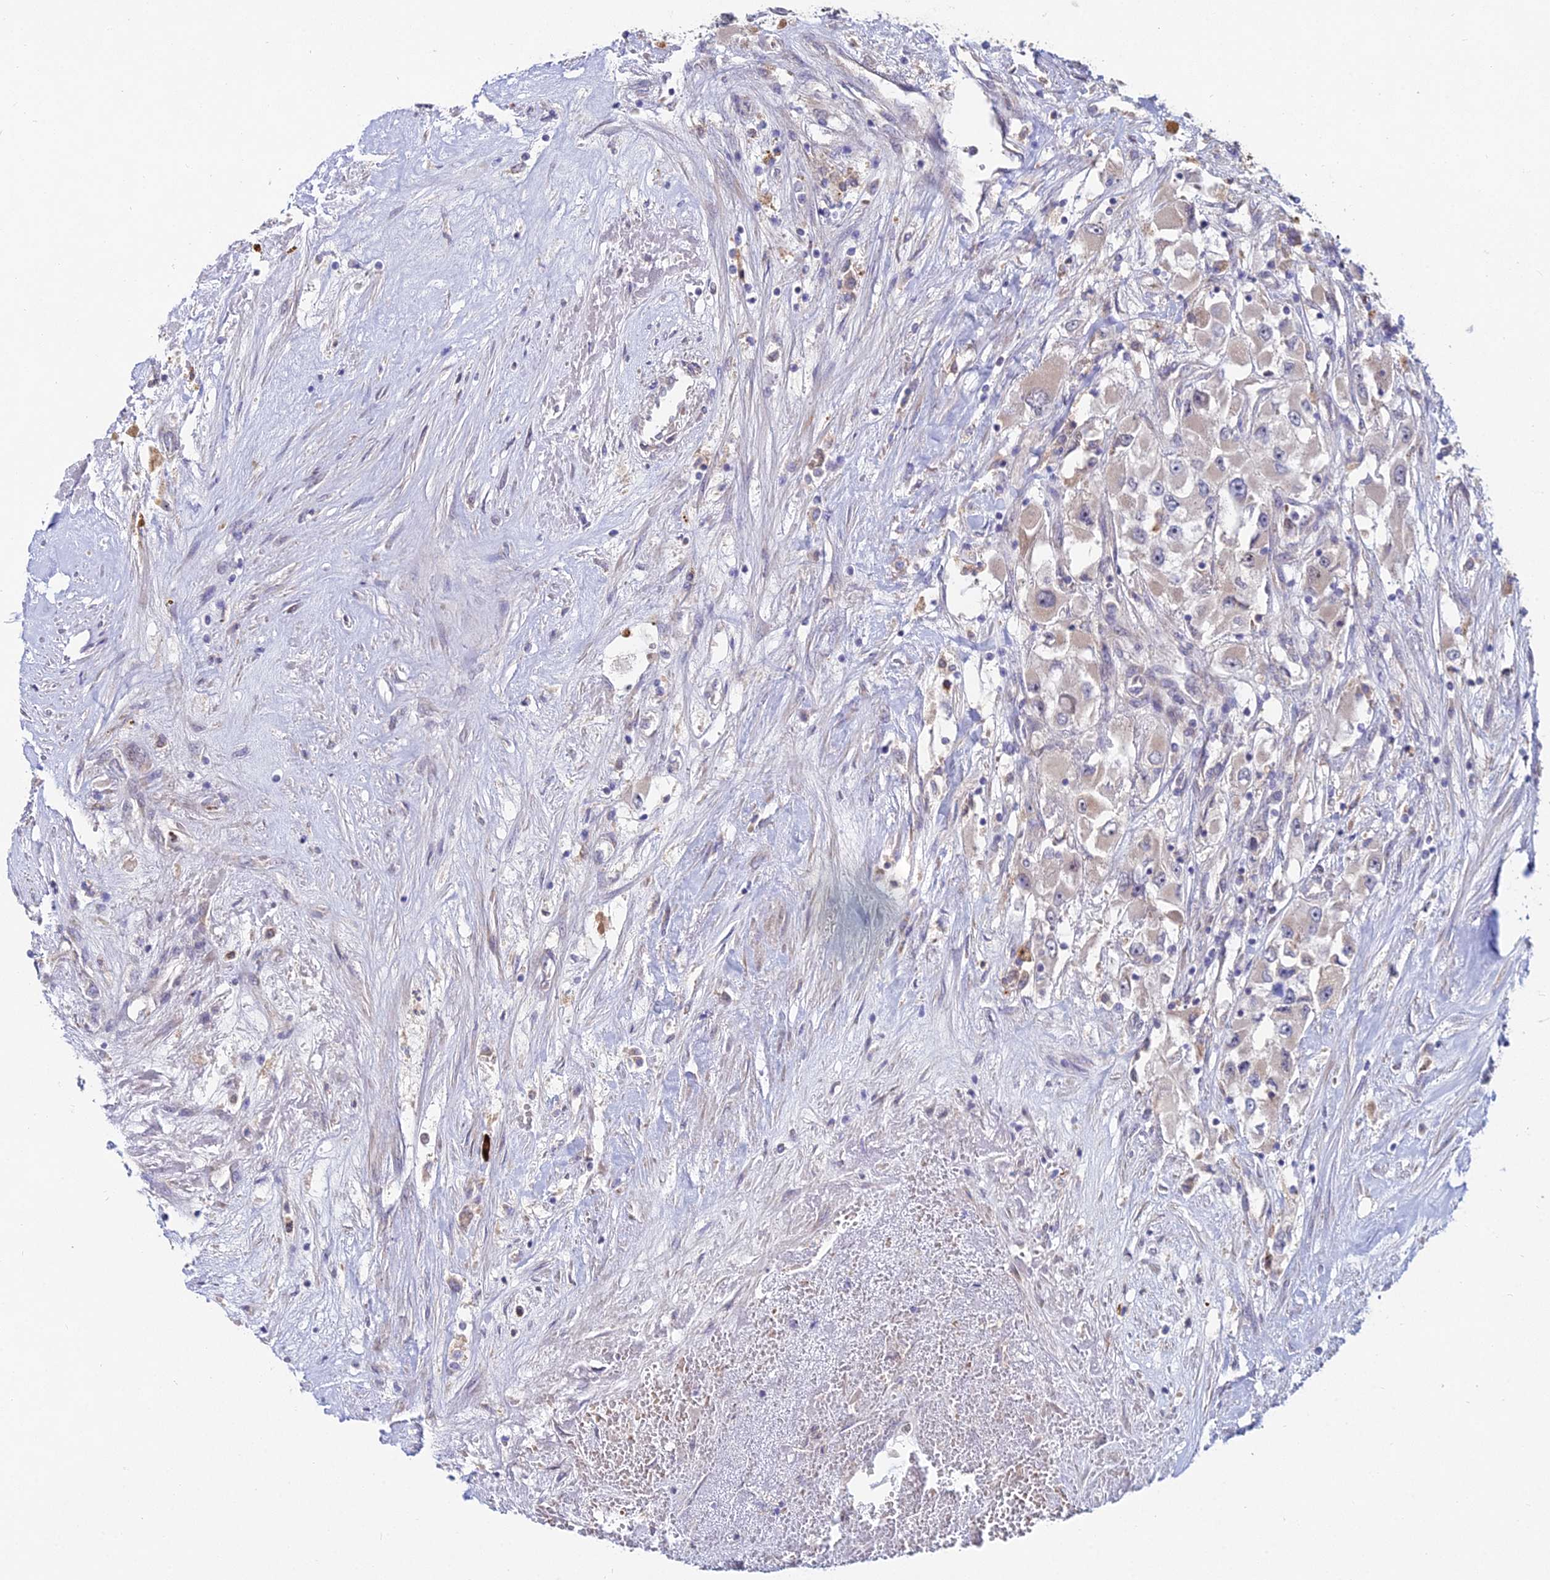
{"staining": {"intensity": "moderate", "quantity": "<25%", "location": "cytoplasmic/membranous"}, "tissue": "renal cancer", "cell_type": "Tumor cells", "image_type": "cancer", "snomed": [{"axis": "morphology", "description": "Adenocarcinoma, NOS"}, {"axis": "topography", "description": "Kidney"}], "caption": "There is low levels of moderate cytoplasmic/membranous positivity in tumor cells of adenocarcinoma (renal), as demonstrated by immunohistochemical staining (brown color).", "gene": "WDR43", "patient": {"sex": "female", "age": 52}}